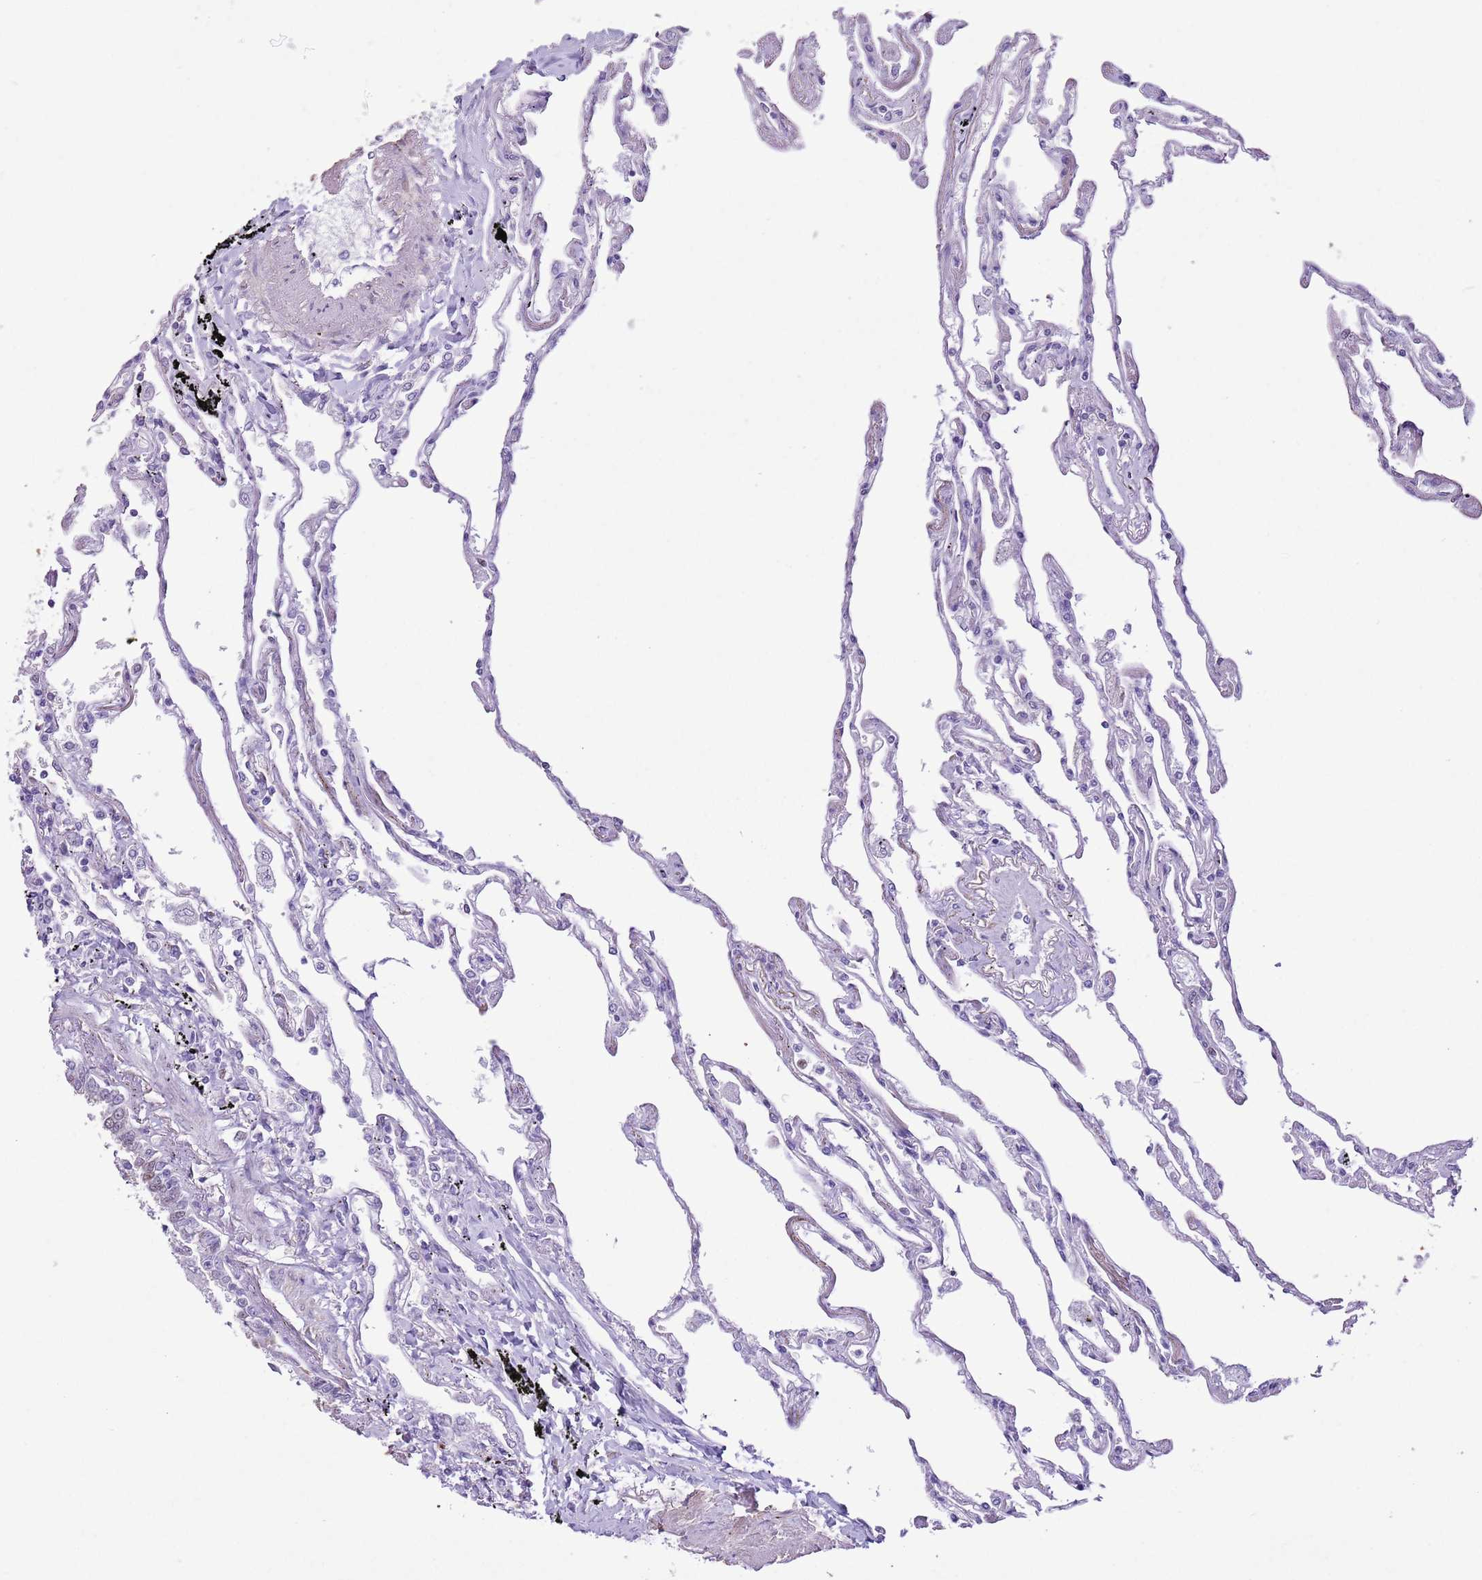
{"staining": {"intensity": "negative", "quantity": "none", "location": "none"}, "tissue": "lung", "cell_type": "Alveolar cells", "image_type": "normal", "snomed": [{"axis": "morphology", "description": "Normal tissue, NOS"}, {"axis": "topography", "description": "Lung"}], "caption": "This is a micrograph of immunohistochemistry (IHC) staining of unremarkable lung, which shows no positivity in alveolar cells.", "gene": "SLC7A14", "patient": {"sex": "female", "age": 67}}